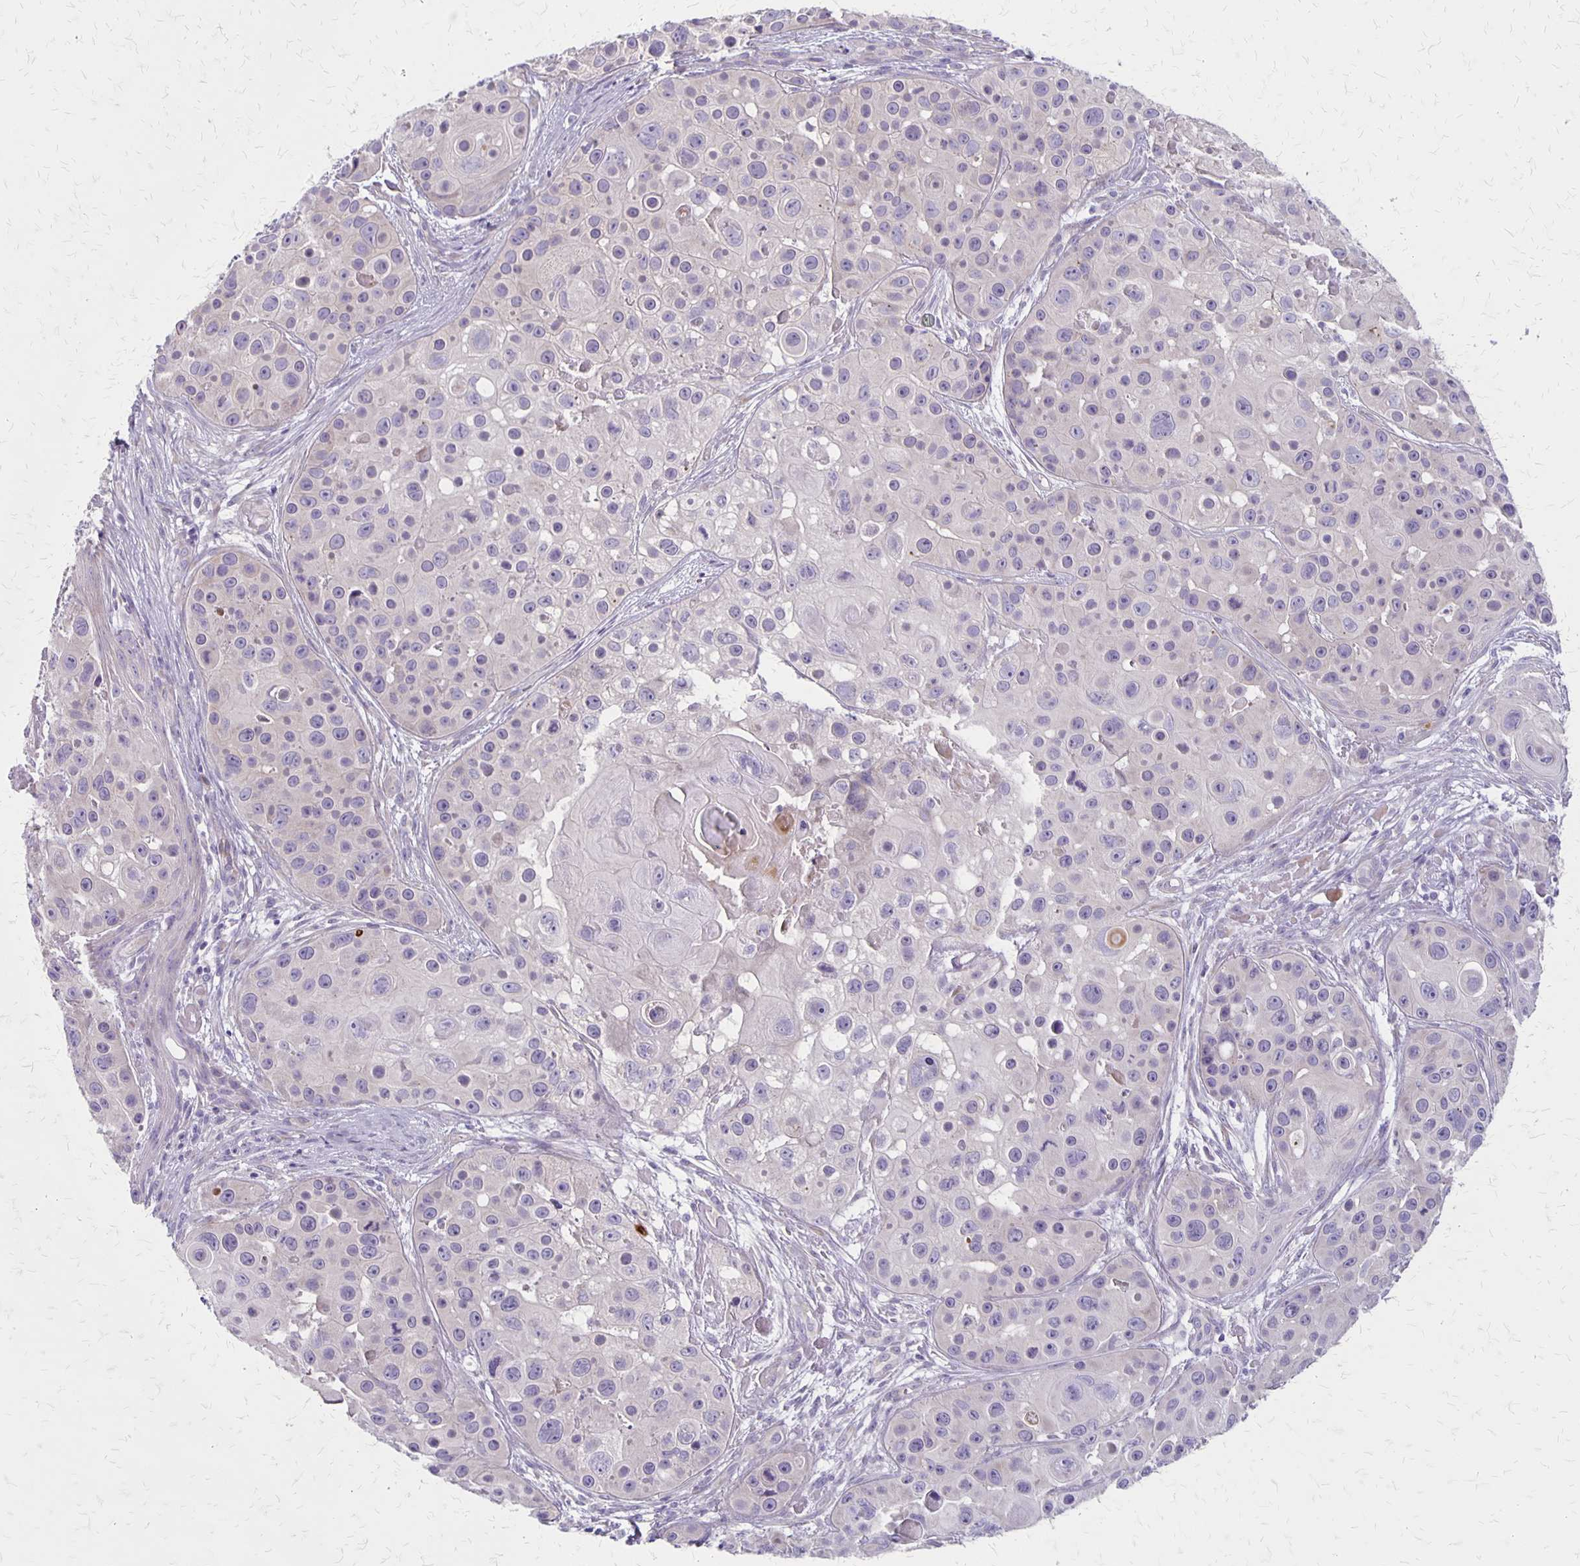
{"staining": {"intensity": "negative", "quantity": "none", "location": "none"}, "tissue": "skin cancer", "cell_type": "Tumor cells", "image_type": "cancer", "snomed": [{"axis": "morphology", "description": "Squamous cell carcinoma, NOS"}, {"axis": "topography", "description": "Skin"}], "caption": "Immunohistochemistry (IHC) of human squamous cell carcinoma (skin) demonstrates no staining in tumor cells.", "gene": "HOMER1", "patient": {"sex": "male", "age": 92}}